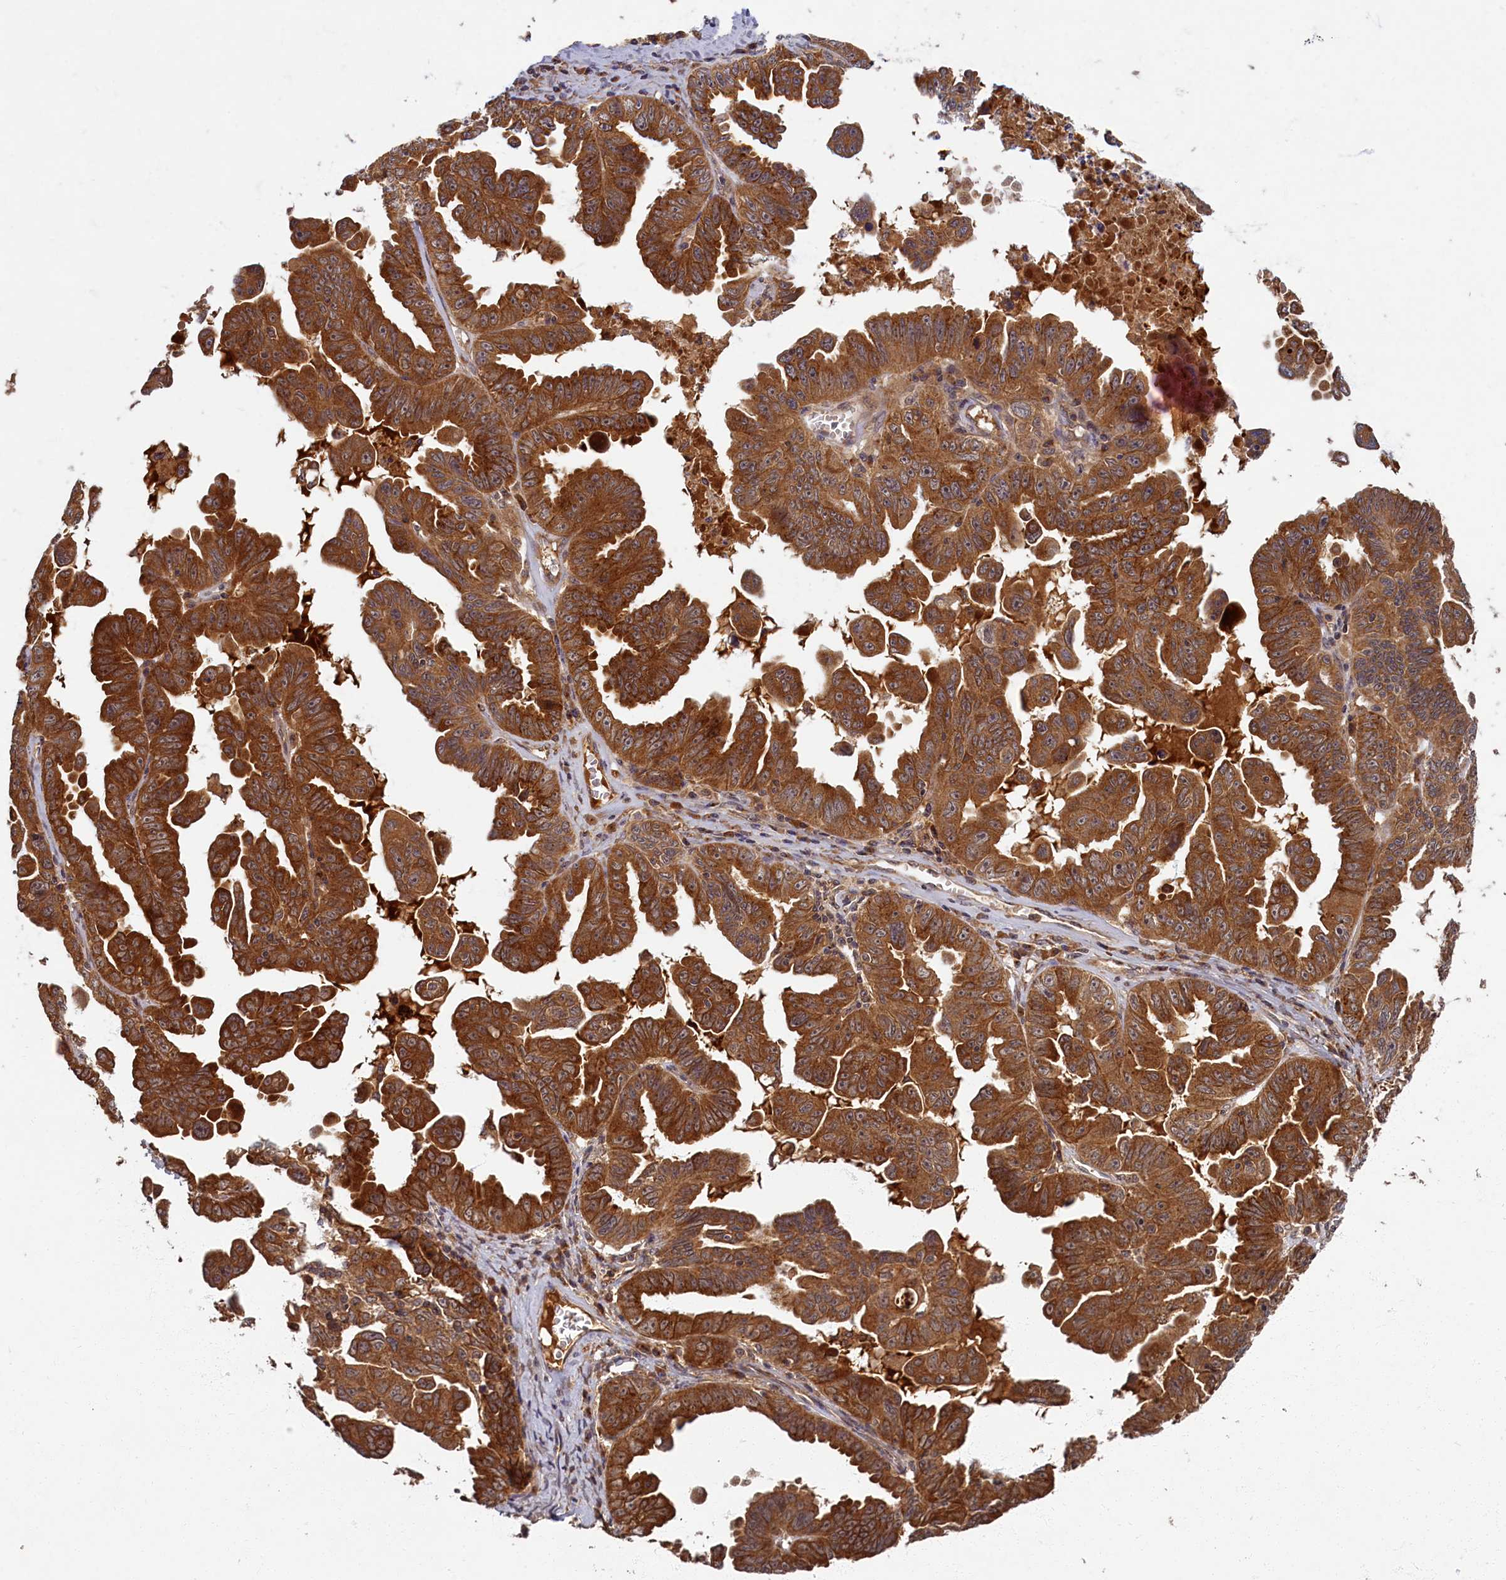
{"staining": {"intensity": "strong", "quantity": ">75%", "location": "cytoplasmic/membranous"}, "tissue": "ovarian cancer", "cell_type": "Tumor cells", "image_type": "cancer", "snomed": [{"axis": "morphology", "description": "Carcinoma, endometroid"}, {"axis": "topography", "description": "Ovary"}], "caption": "Tumor cells display high levels of strong cytoplasmic/membranous positivity in approximately >75% of cells in human ovarian cancer.", "gene": "BICD1", "patient": {"sex": "female", "age": 62}}